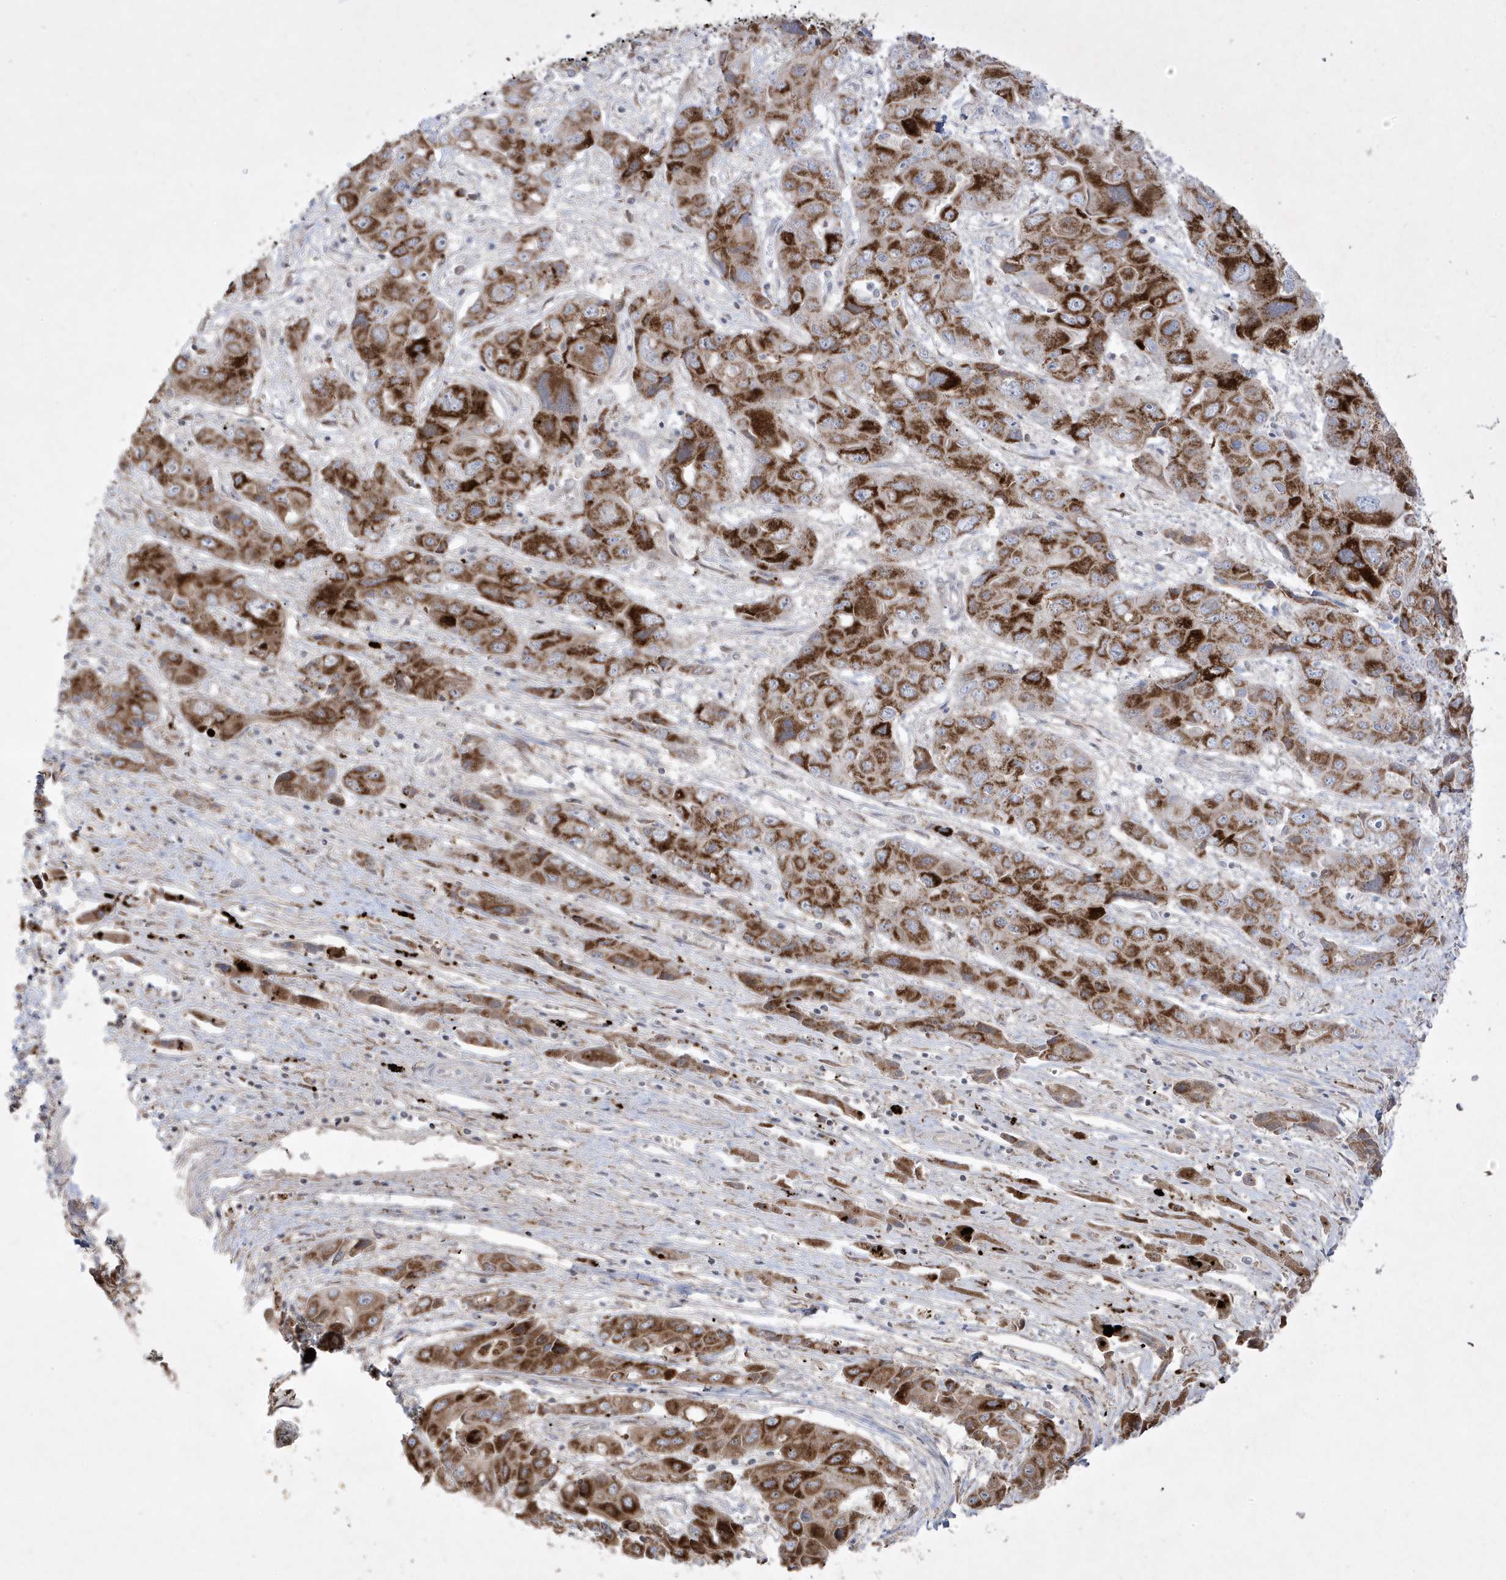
{"staining": {"intensity": "strong", "quantity": ">75%", "location": "cytoplasmic/membranous"}, "tissue": "liver cancer", "cell_type": "Tumor cells", "image_type": "cancer", "snomed": [{"axis": "morphology", "description": "Cholangiocarcinoma"}, {"axis": "topography", "description": "Liver"}], "caption": "Protein staining of liver cholangiocarcinoma tissue demonstrates strong cytoplasmic/membranous staining in about >75% of tumor cells. (IHC, brightfield microscopy, high magnification).", "gene": "ADAMTSL3", "patient": {"sex": "male", "age": 67}}